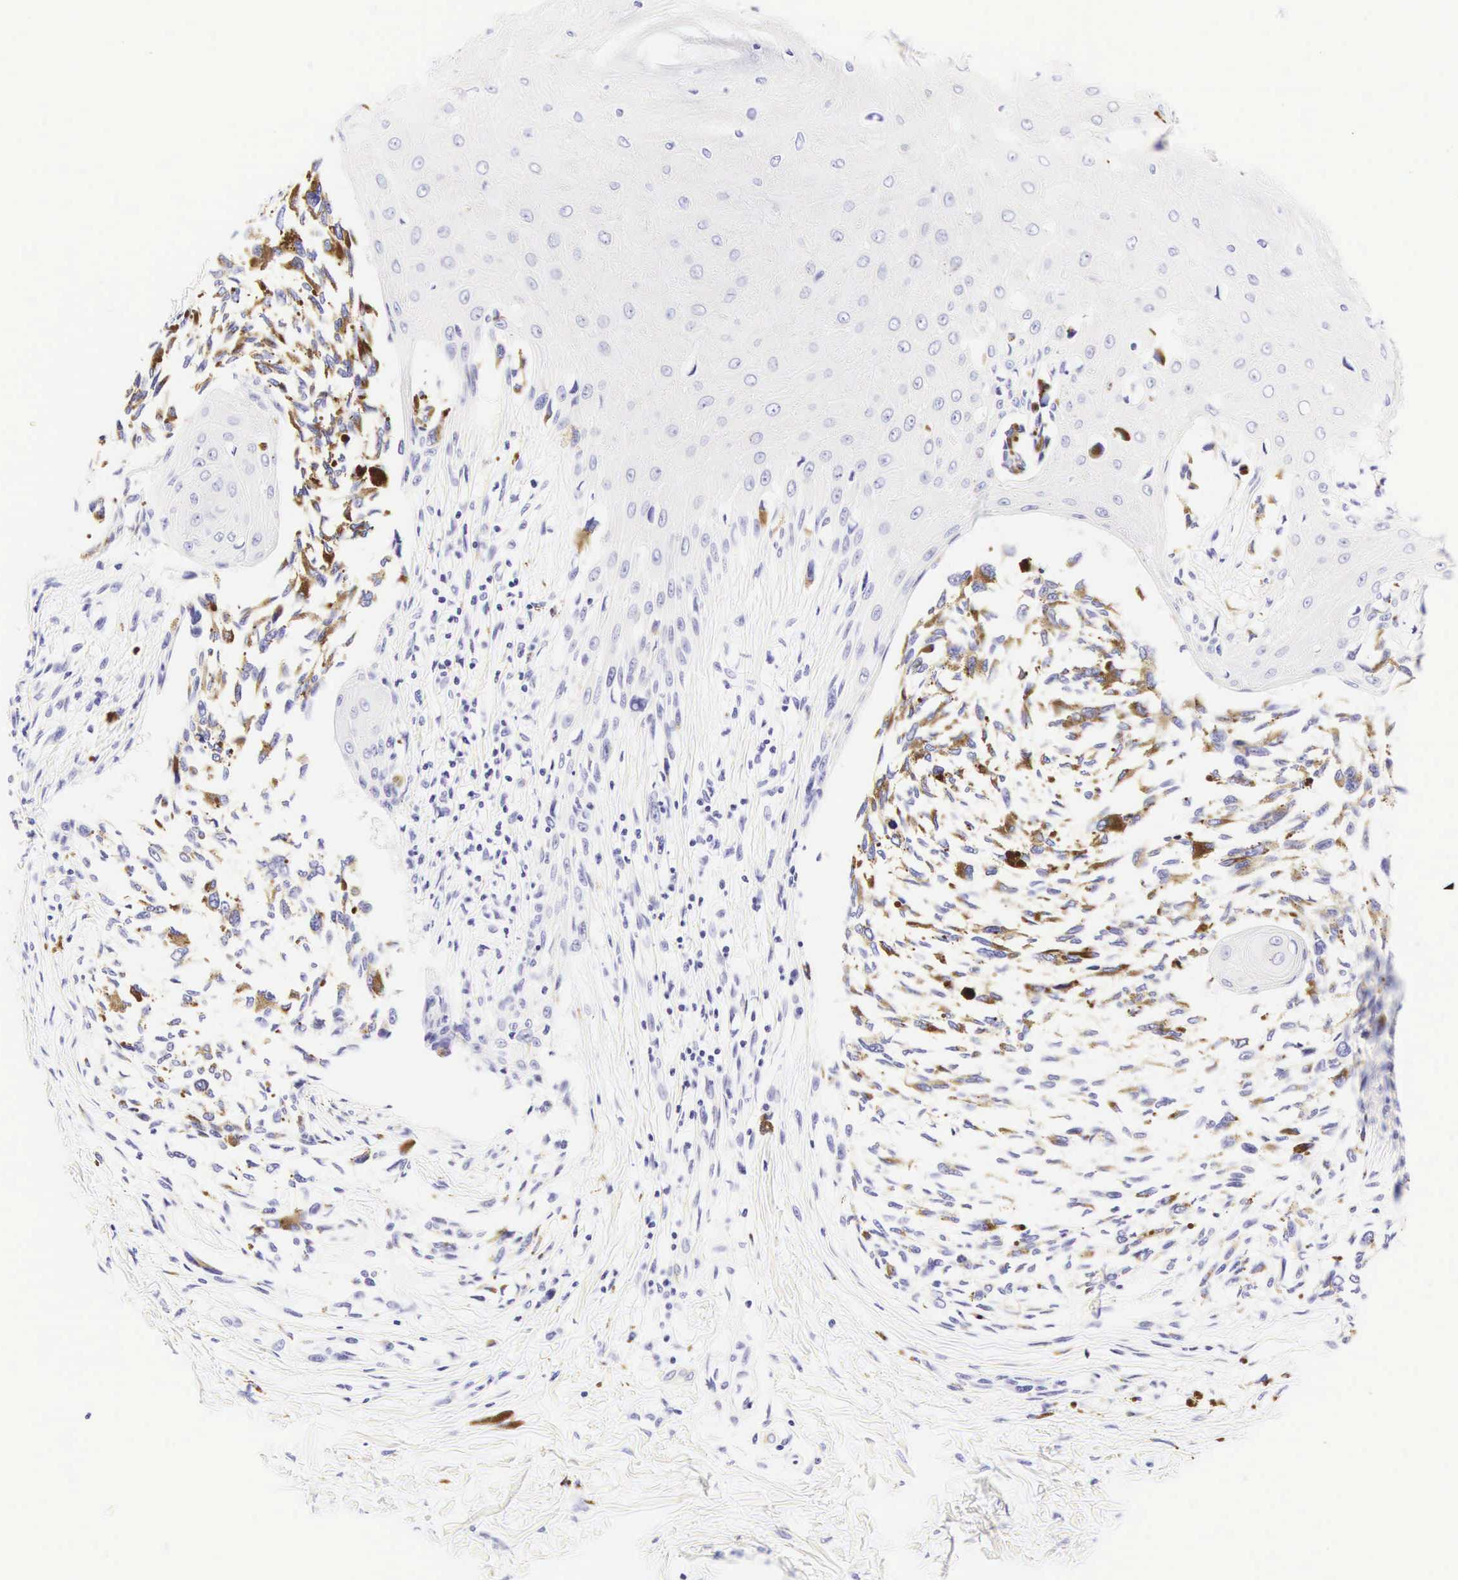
{"staining": {"intensity": "moderate", "quantity": "<25%", "location": "cytoplasmic/membranous"}, "tissue": "melanoma", "cell_type": "Tumor cells", "image_type": "cancer", "snomed": [{"axis": "morphology", "description": "Malignant melanoma, NOS"}, {"axis": "topography", "description": "Skin"}], "caption": "Malignant melanoma was stained to show a protein in brown. There is low levels of moderate cytoplasmic/membranous expression in approximately <25% of tumor cells.", "gene": "KRT18", "patient": {"sex": "female", "age": 82}}